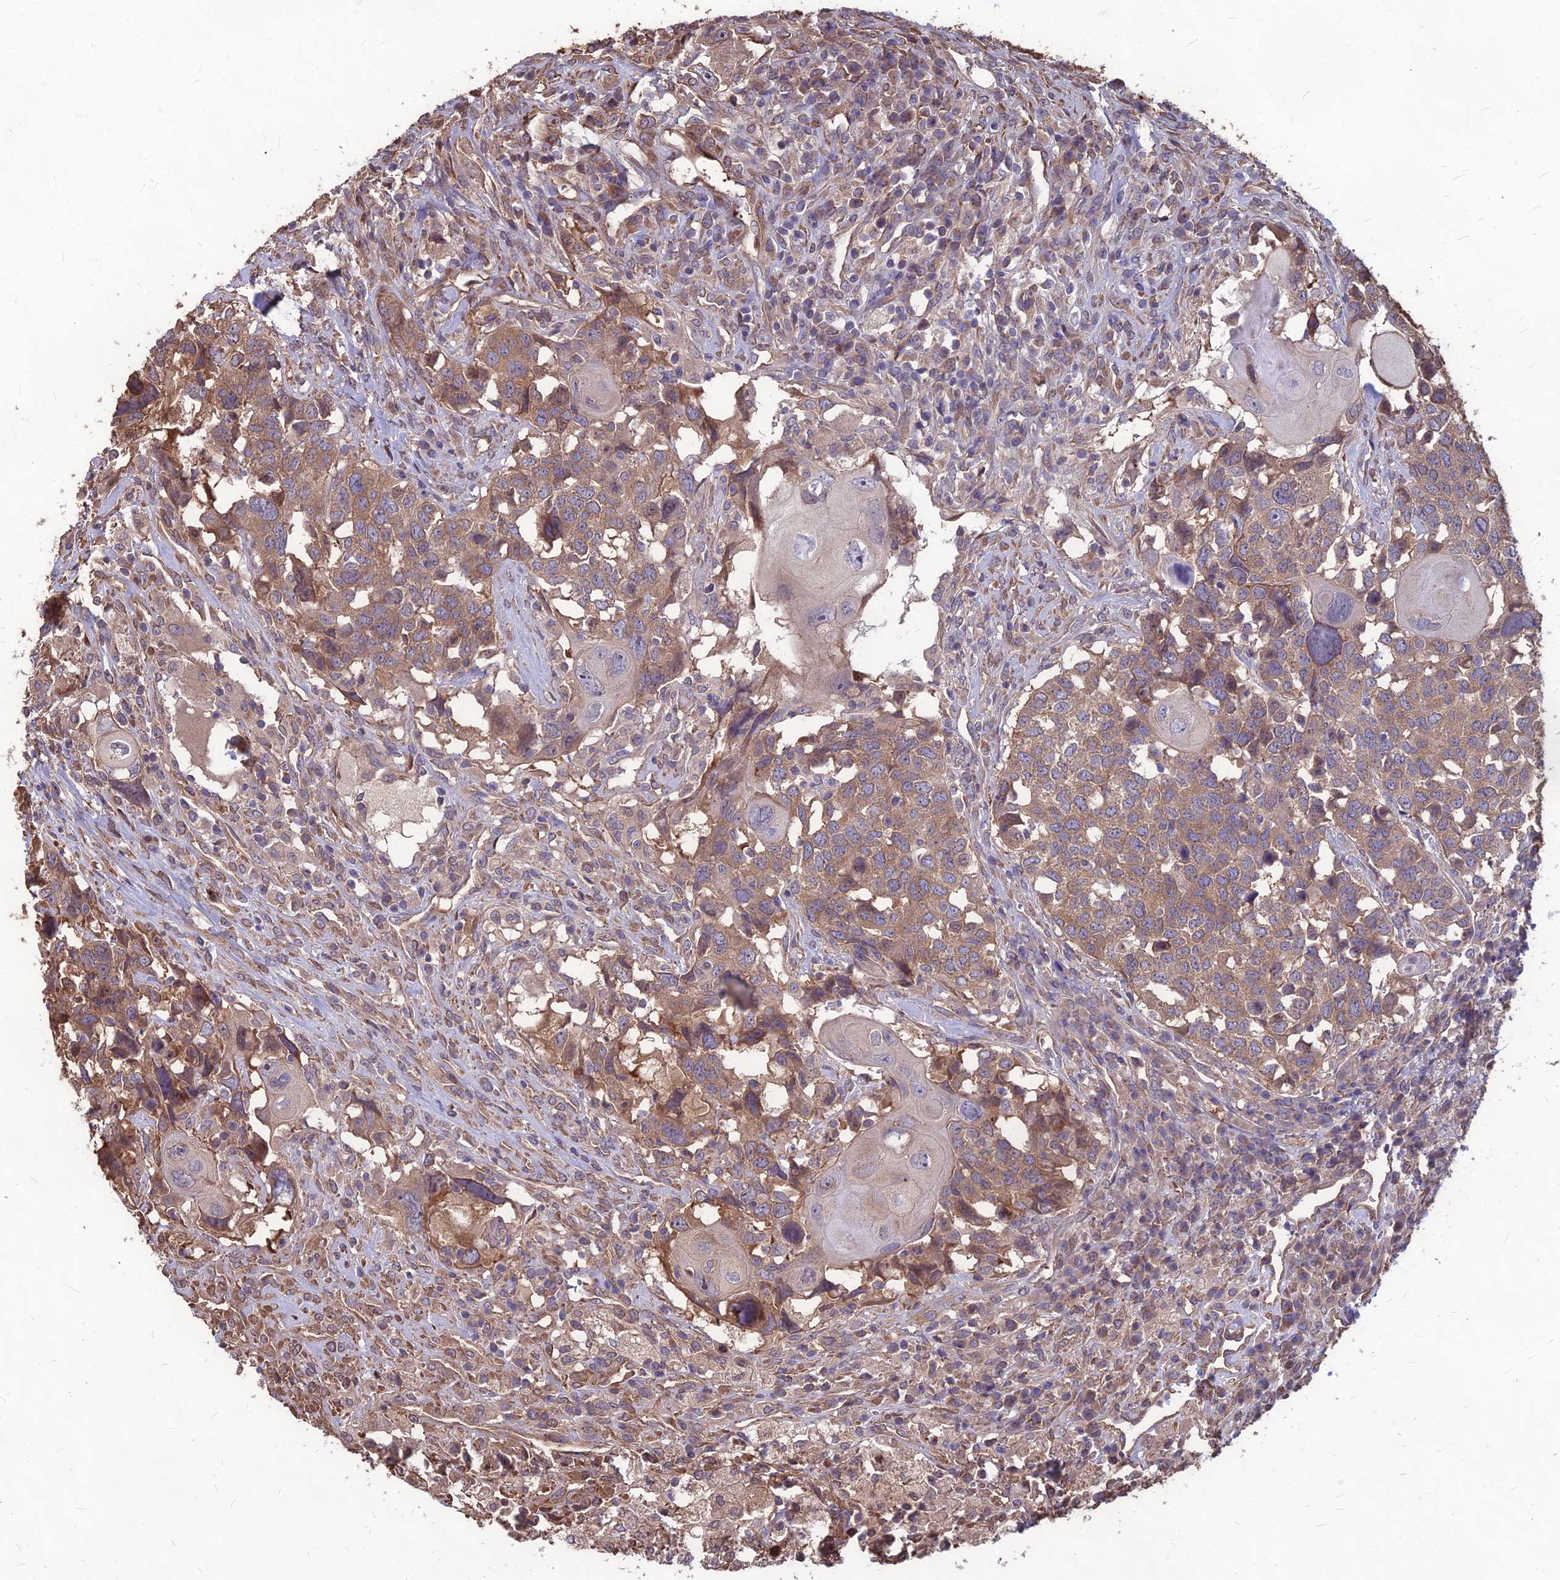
{"staining": {"intensity": "moderate", "quantity": ">75%", "location": "cytoplasmic/membranous"}, "tissue": "head and neck cancer", "cell_type": "Tumor cells", "image_type": "cancer", "snomed": [{"axis": "morphology", "description": "Squamous cell carcinoma, NOS"}, {"axis": "topography", "description": "Head-Neck"}], "caption": "The immunohistochemical stain shows moderate cytoplasmic/membranous positivity in tumor cells of head and neck cancer tissue.", "gene": "LSM6", "patient": {"sex": "male", "age": 66}}